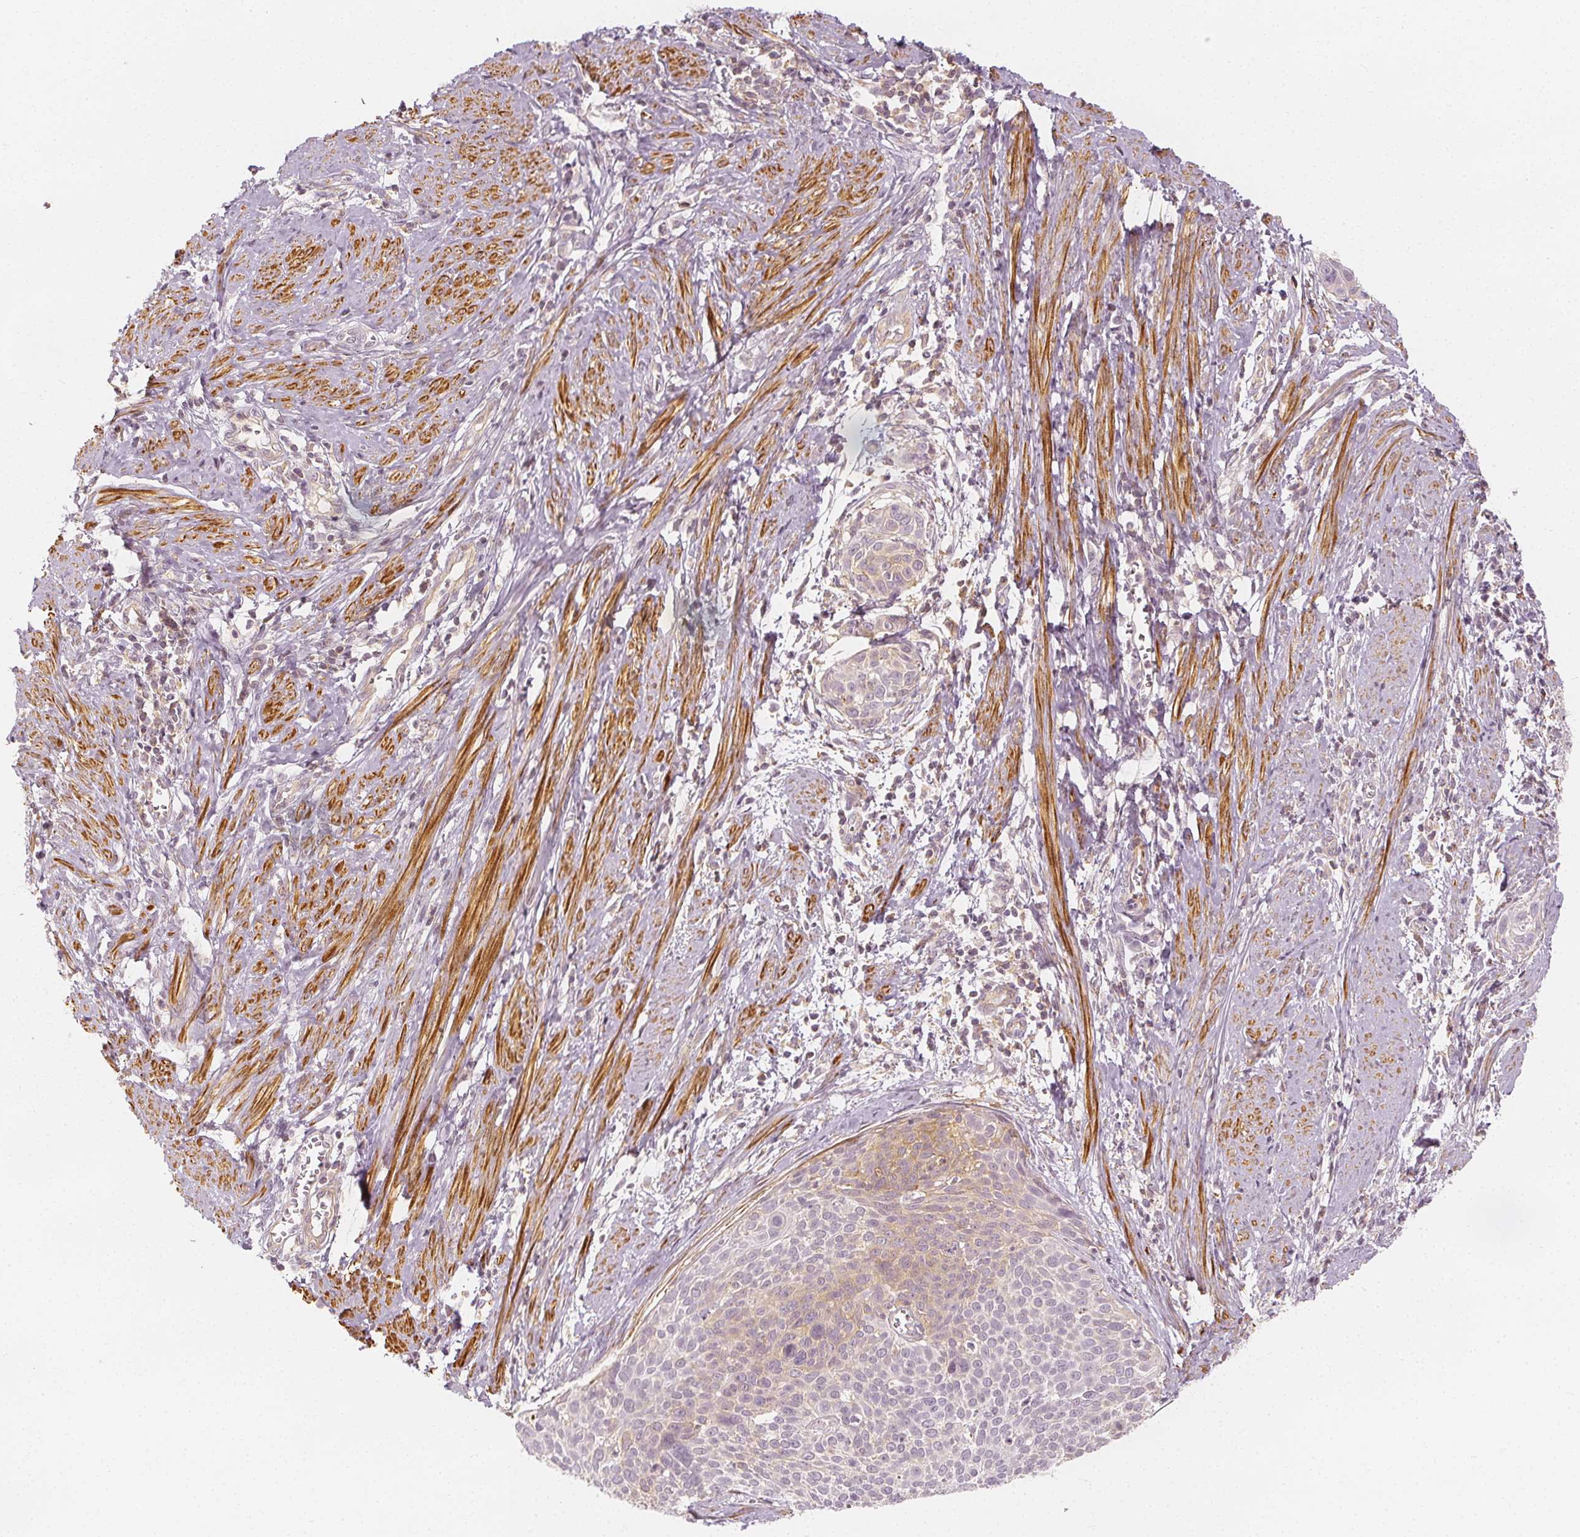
{"staining": {"intensity": "weak", "quantity": "<25%", "location": "cytoplasmic/membranous"}, "tissue": "cervical cancer", "cell_type": "Tumor cells", "image_type": "cancer", "snomed": [{"axis": "morphology", "description": "Squamous cell carcinoma, NOS"}, {"axis": "topography", "description": "Cervix"}], "caption": "Protein analysis of cervical squamous cell carcinoma displays no significant expression in tumor cells.", "gene": "ARHGAP26", "patient": {"sex": "female", "age": 39}}